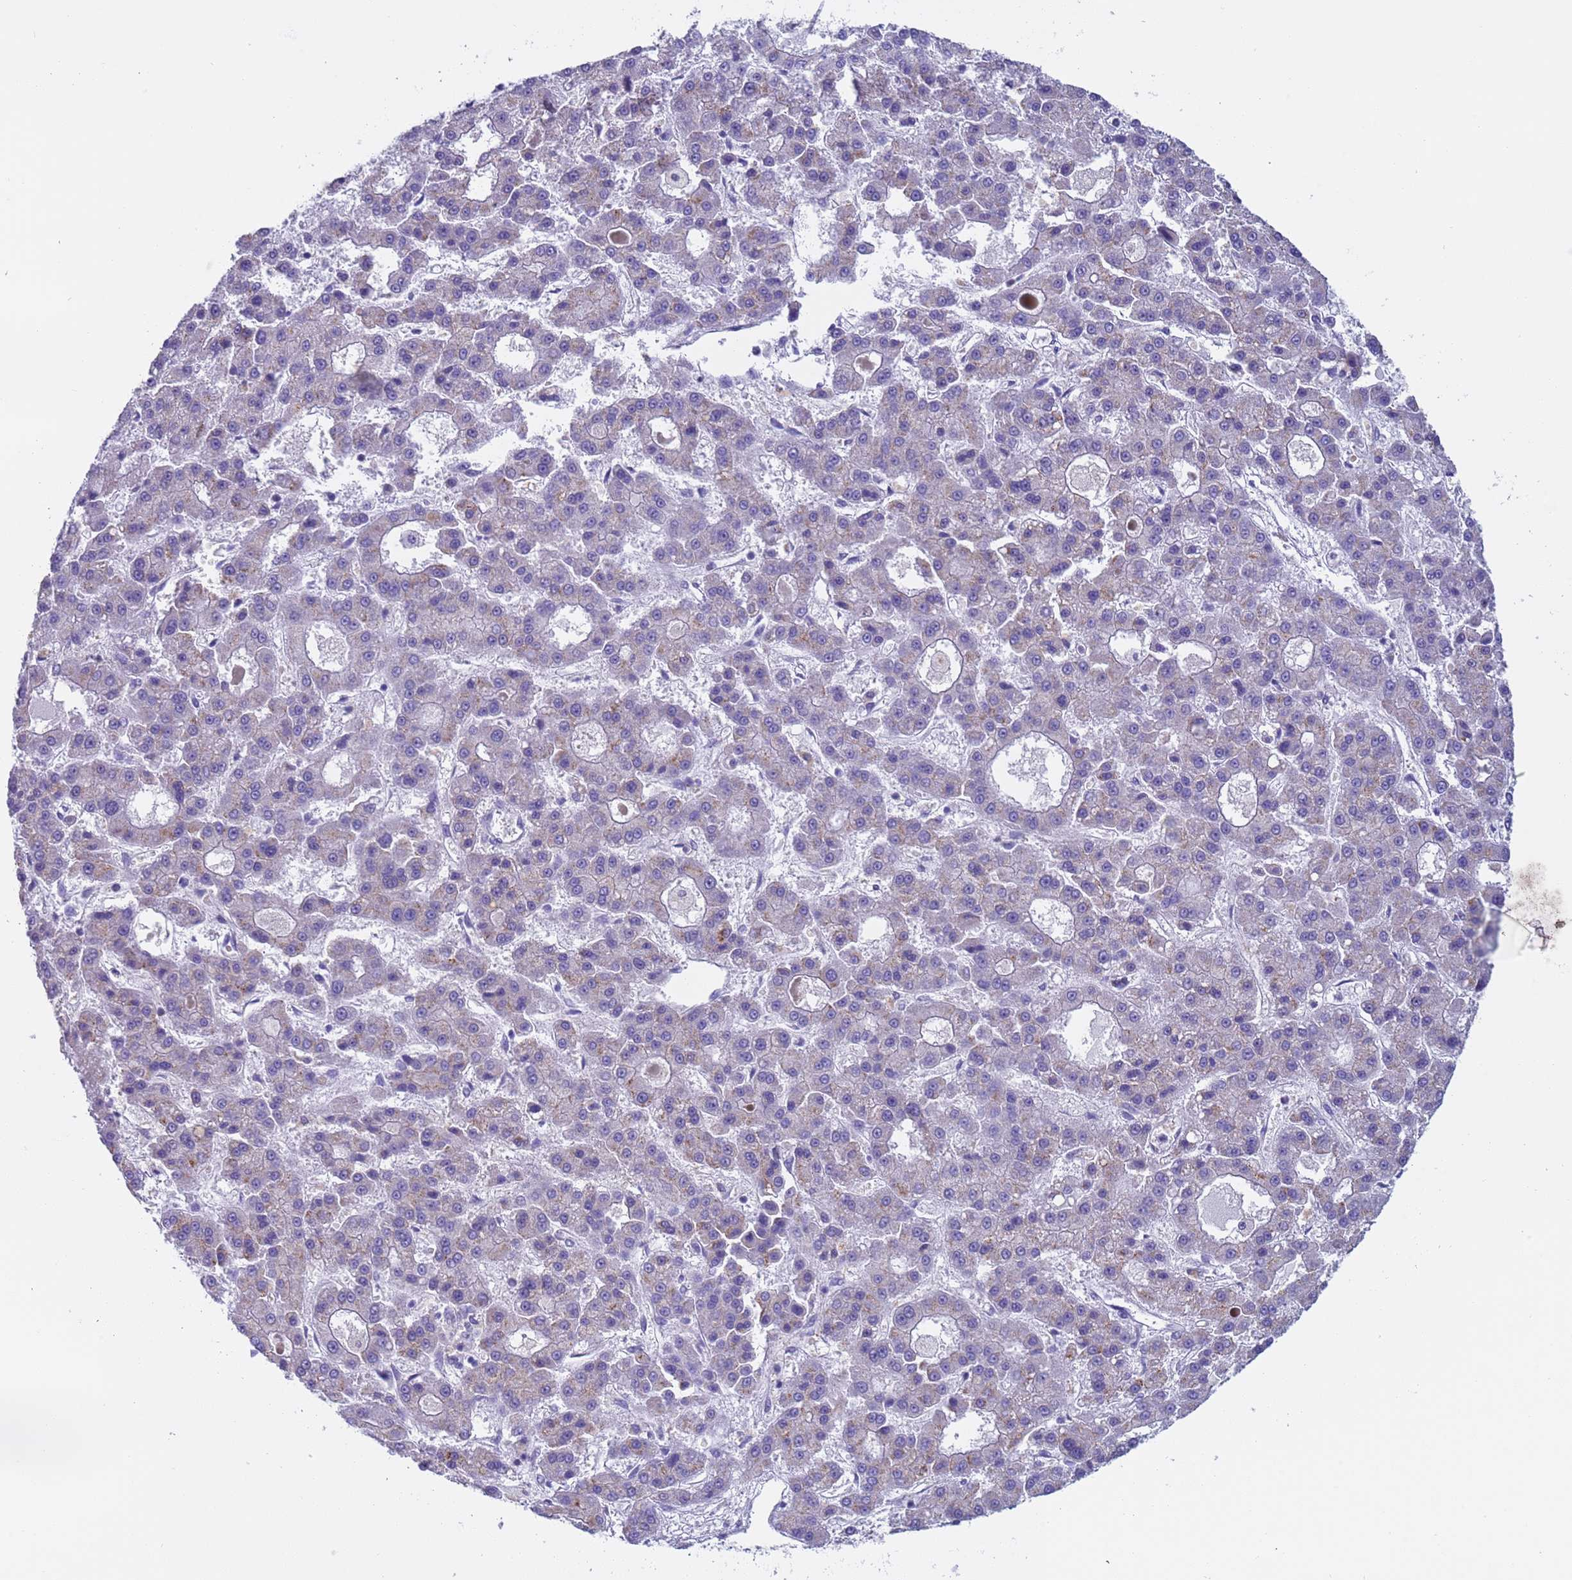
{"staining": {"intensity": "weak", "quantity": "<25%", "location": "cytoplasmic/membranous"}, "tissue": "liver cancer", "cell_type": "Tumor cells", "image_type": "cancer", "snomed": [{"axis": "morphology", "description": "Carcinoma, Hepatocellular, NOS"}, {"axis": "topography", "description": "Liver"}], "caption": "A high-resolution micrograph shows immunohistochemistry (IHC) staining of liver hepatocellular carcinoma, which displays no significant expression in tumor cells.", "gene": "KBTBD3", "patient": {"sex": "male", "age": 70}}